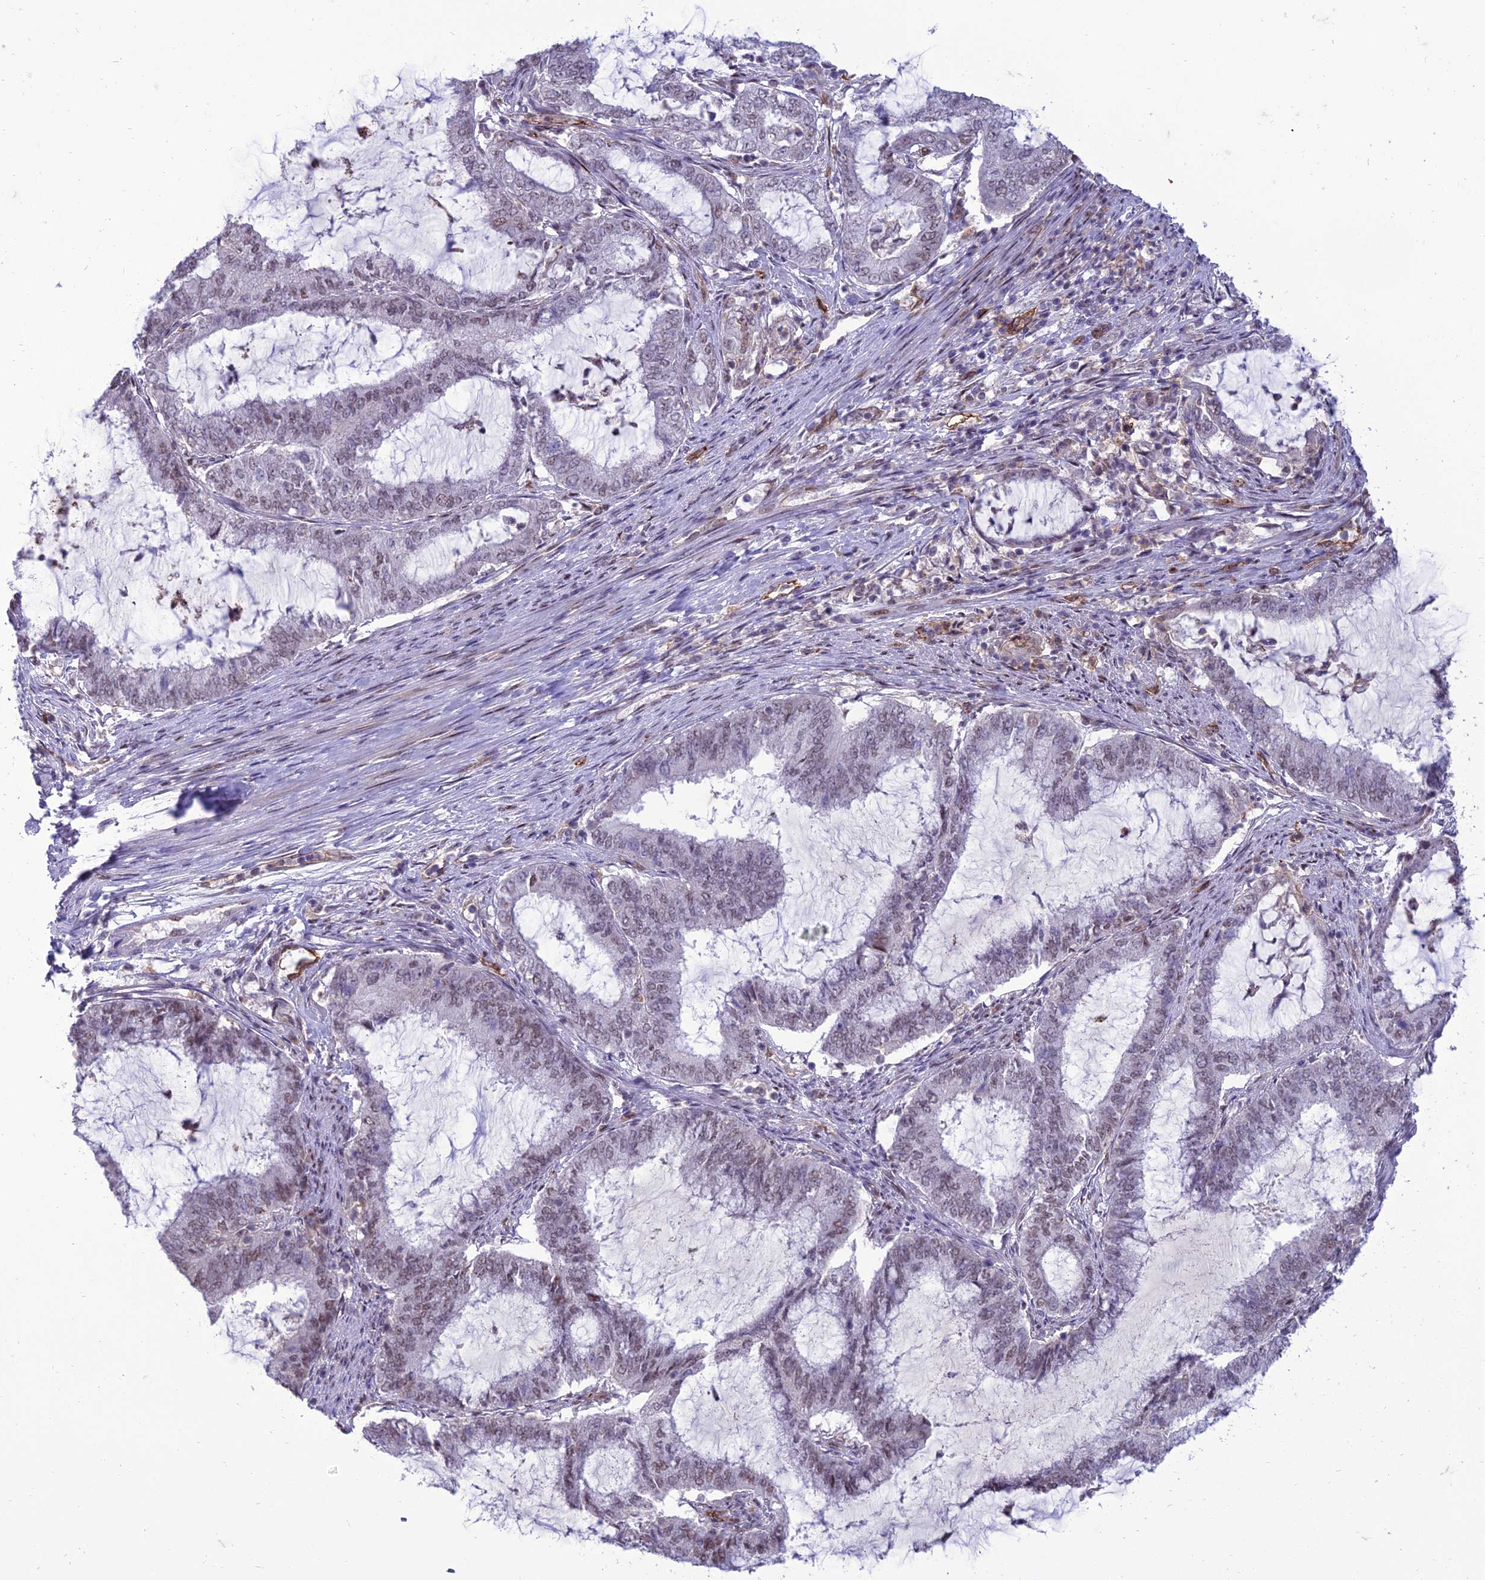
{"staining": {"intensity": "weak", "quantity": "25%-75%", "location": "nuclear"}, "tissue": "endometrial cancer", "cell_type": "Tumor cells", "image_type": "cancer", "snomed": [{"axis": "morphology", "description": "Adenocarcinoma, NOS"}, {"axis": "topography", "description": "Endometrium"}], "caption": "The micrograph exhibits immunohistochemical staining of endometrial adenocarcinoma. There is weak nuclear positivity is seen in approximately 25%-75% of tumor cells. (brown staining indicates protein expression, while blue staining denotes nuclei).", "gene": "RANBP3", "patient": {"sex": "female", "age": 51}}